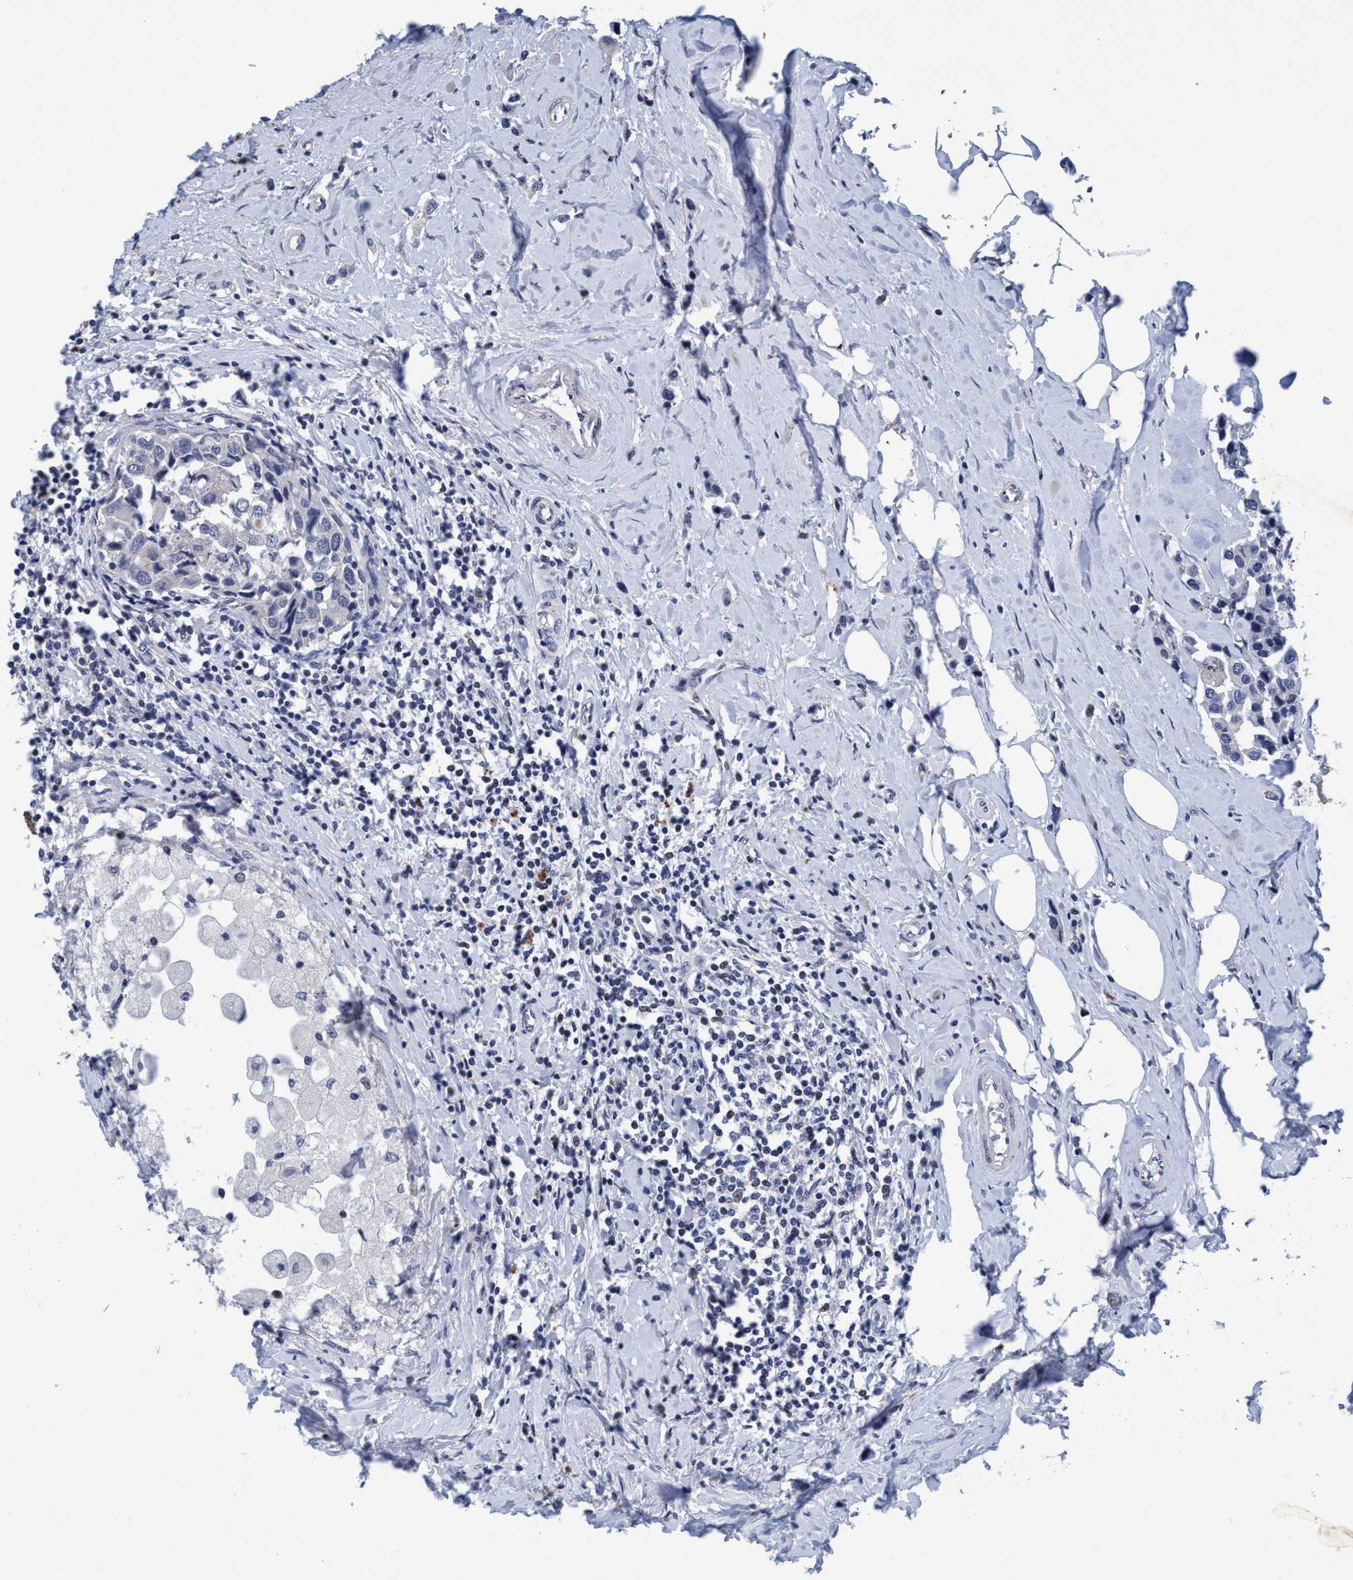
{"staining": {"intensity": "negative", "quantity": "none", "location": "none"}, "tissue": "breast cancer", "cell_type": "Tumor cells", "image_type": "cancer", "snomed": [{"axis": "morphology", "description": "Normal tissue, NOS"}, {"axis": "morphology", "description": "Duct carcinoma"}, {"axis": "topography", "description": "Breast"}], "caption": "Breast cancer (infiltrating ductal carcinoma) stained for a protein using IHC displays no expression tumor cells.", "gene": "GRB14", "patient": {"sex": "female", "age": 50}}